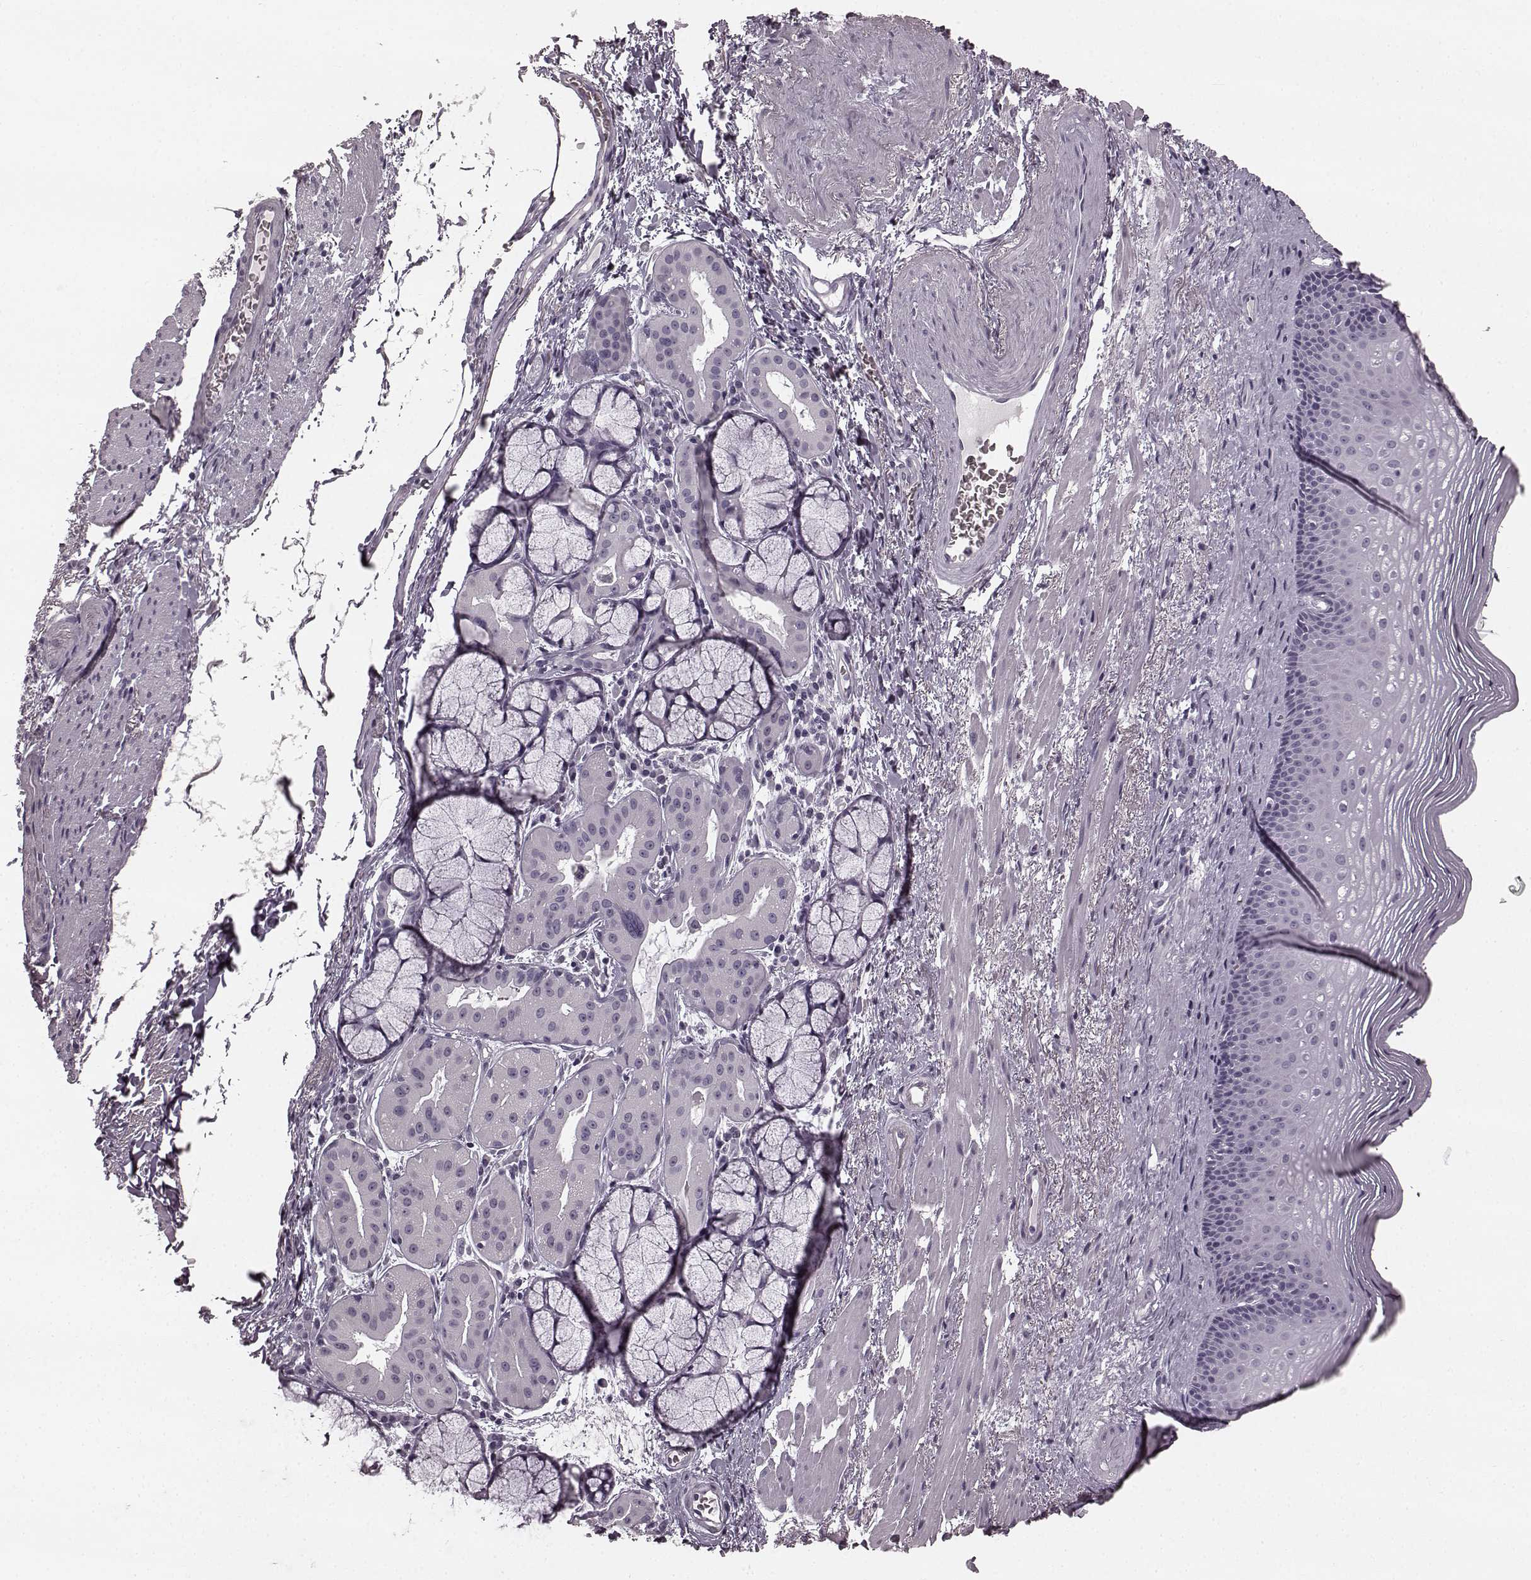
{"staining": {"intensity": "negative", "quantity": "none", "location": "none"}, "tissue": "esophagus", "cell_type": "Squamous epithelial cells", "image_type": "normal", "snomed": [{"axis": "morphology", "description": "Normal tissue, NOS"}, {"axis": "topography", "description": "Esophagus"}], "caption": "High power microscopy micrograph of an immunohistochemistry image of benign esophagus, revealing no significant positivity in squamous epithelial cells.", "gene": "TMPRSS15", "patient": {"sex": "male", "age": 76}}